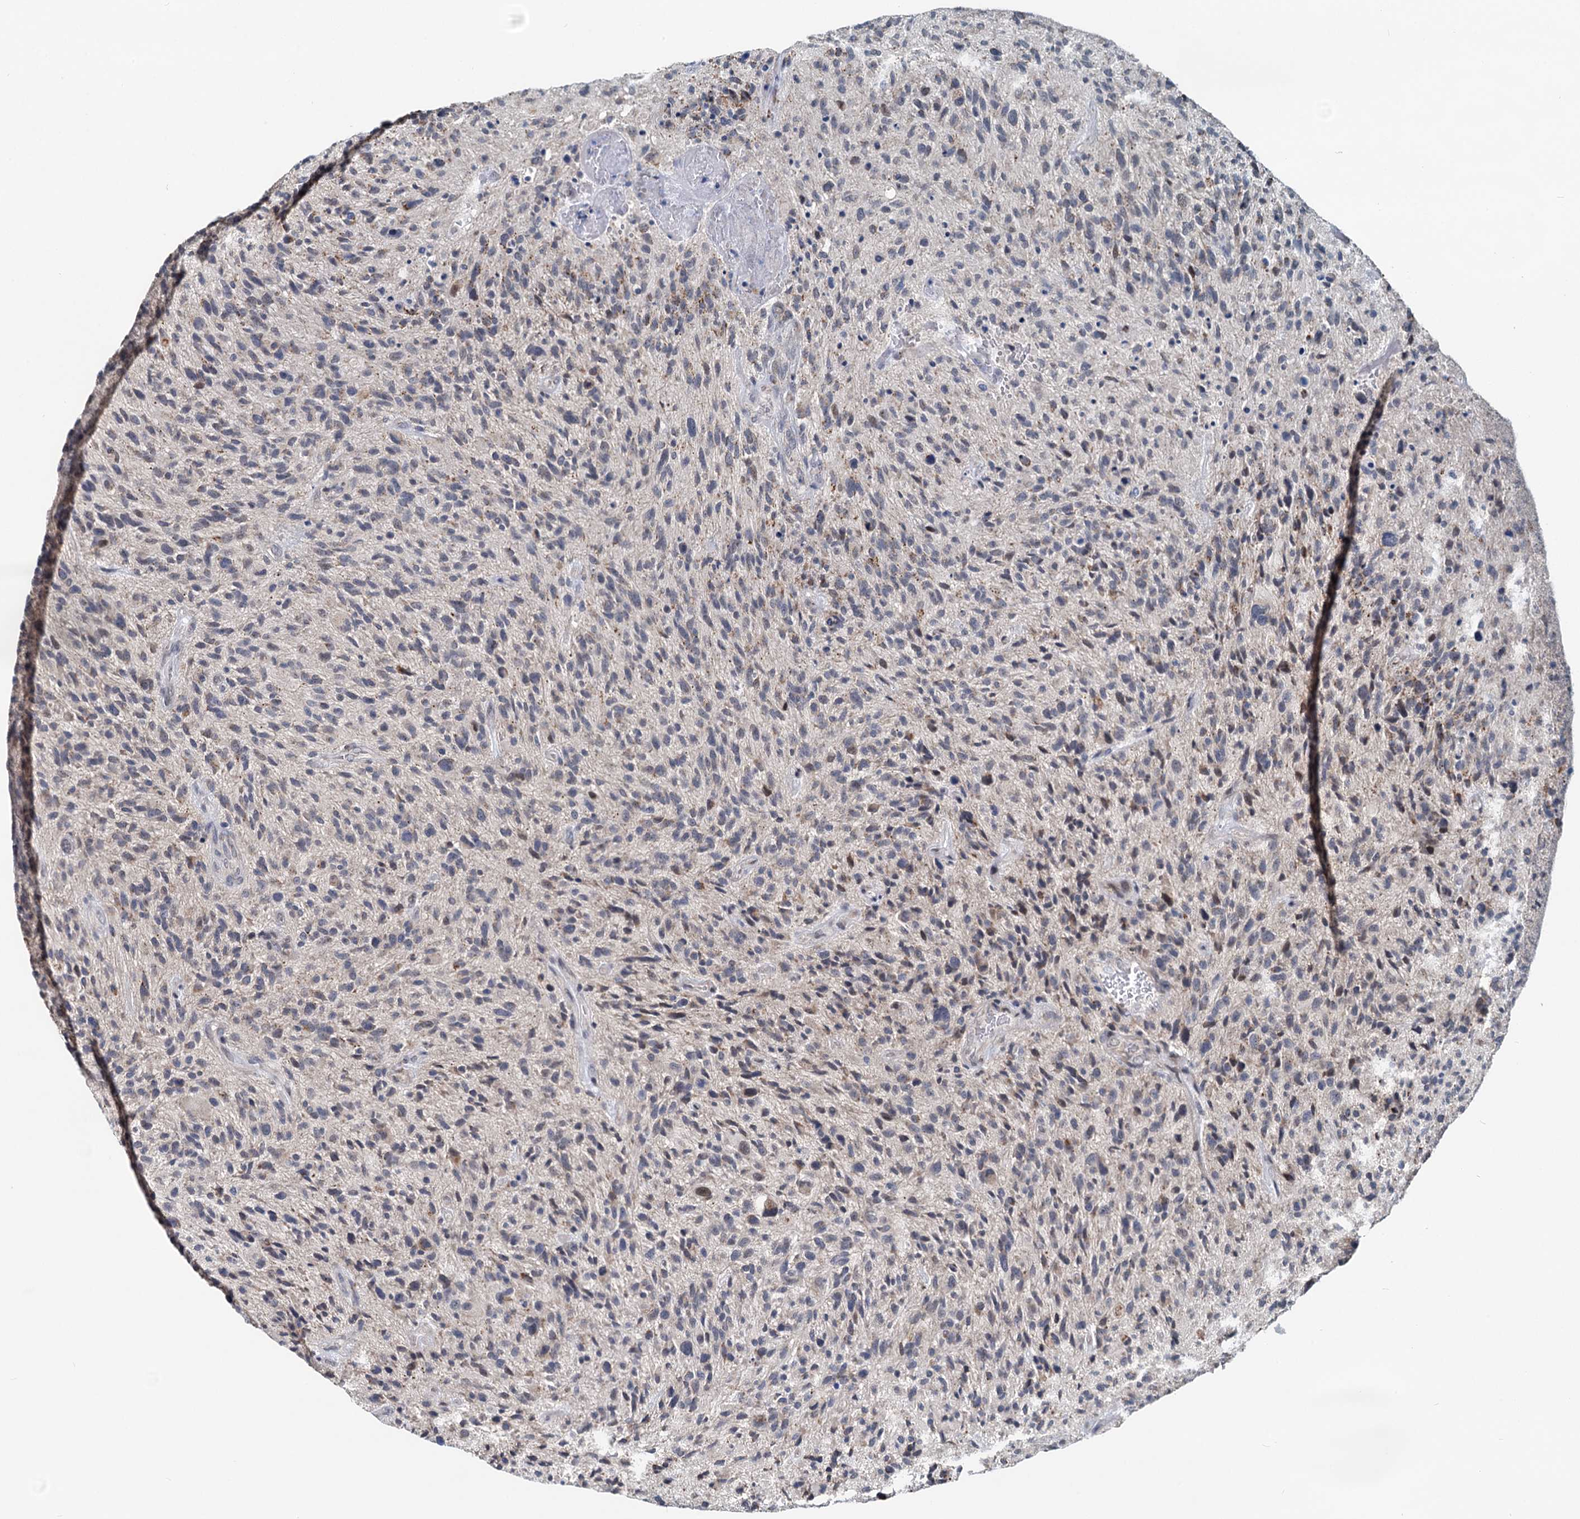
{"staining": {"intensity": "weak", "quantity": "<25%", "location": "cytoplasmic/membranous"}, "tissue": "glioma", "cell_type": "Tumor cells", "image_type": "cancer", "snomed": [{"axis": "morphology", "description": "Glioma, malignant, High grade"}, {"axis": "topography", "description": "Brain"}], "caption": "Human malignant glioma (high-grade) stained for a protein using immunohistochemistry reveals no staining in tumor cells.", "gene": "RITA1", "patient": {"sex": "male", "age": 47}}